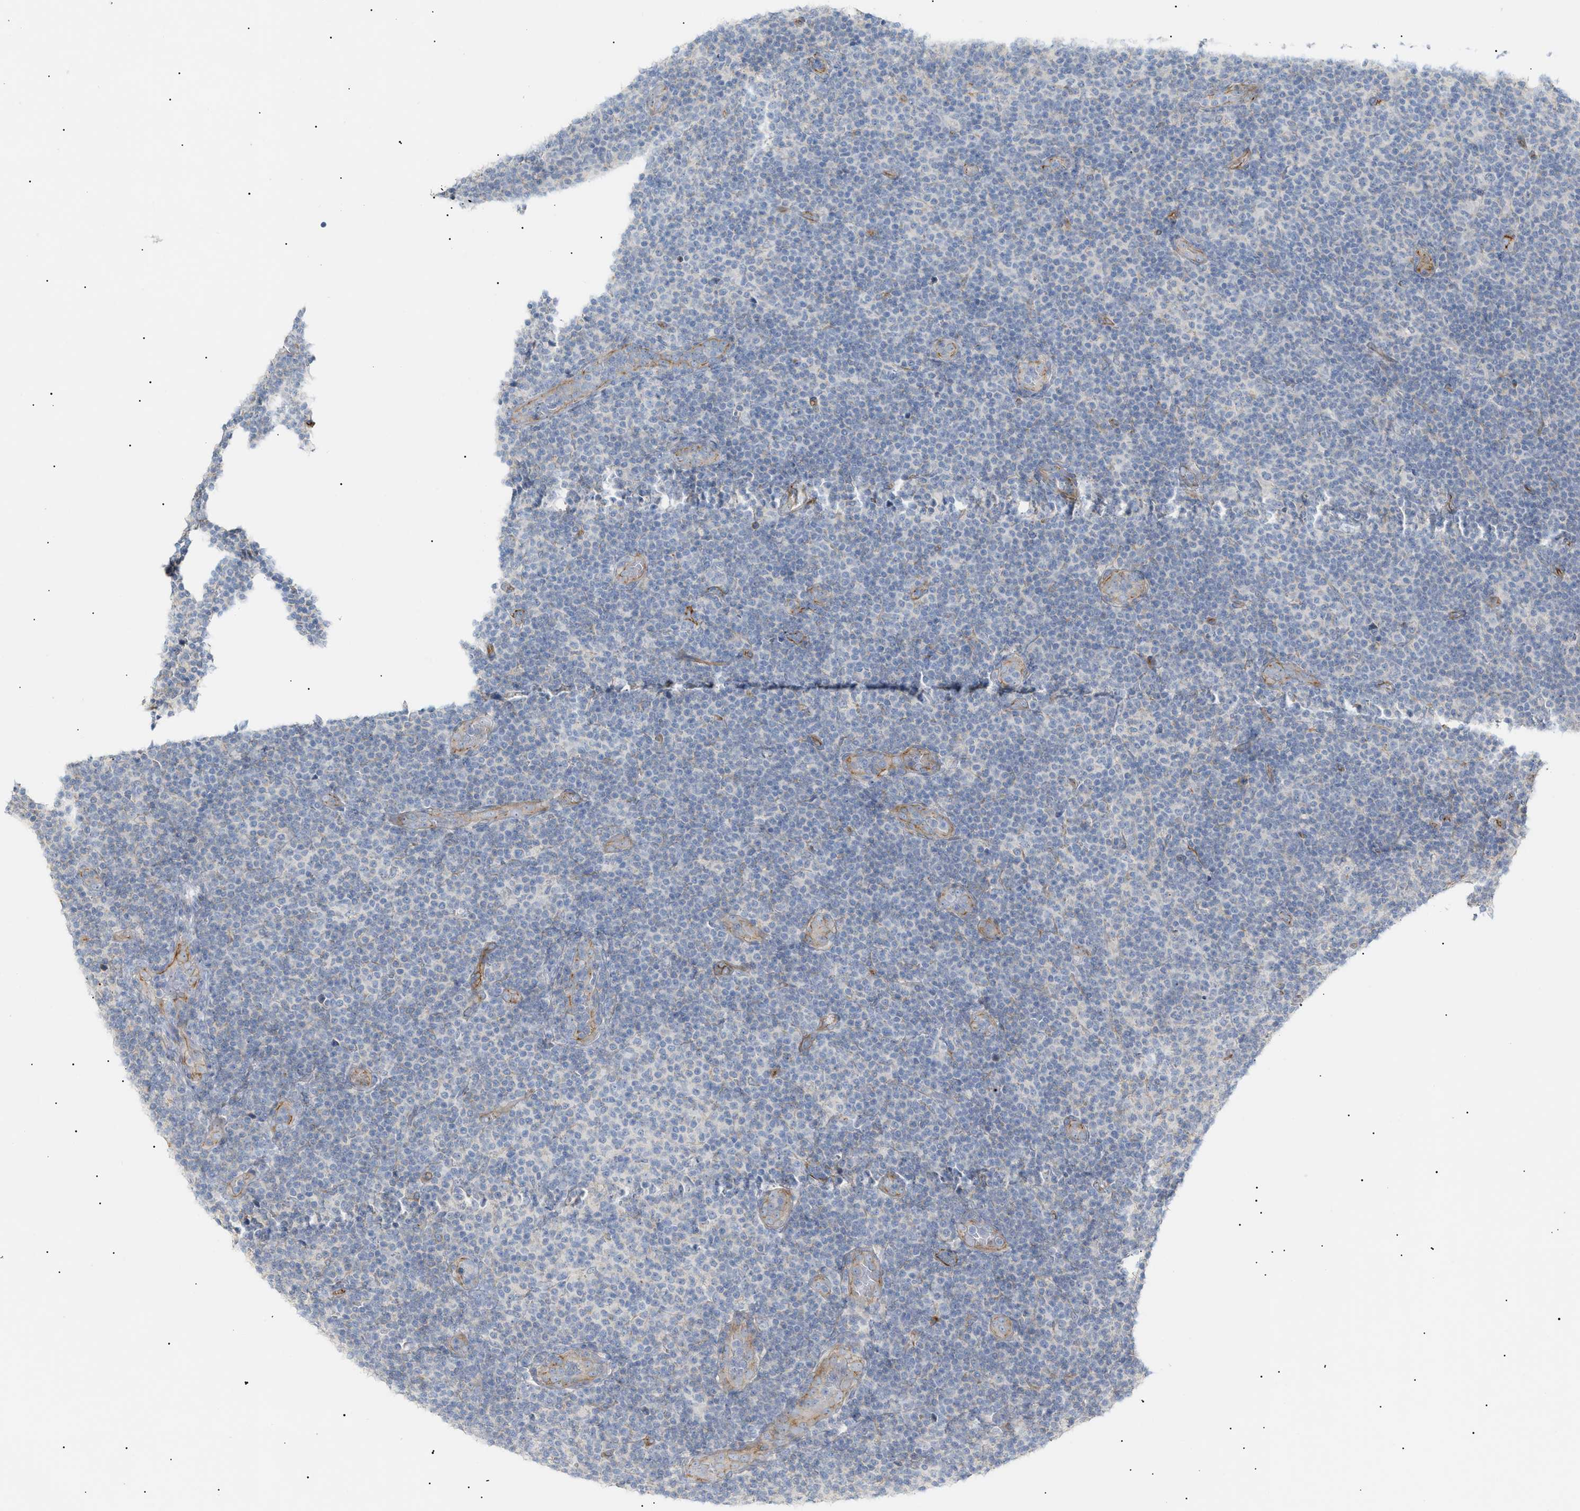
{"staining": {"intensity": "negative", "quantity": "none", "location": "none"}, "tissue": "lymphoma", "cell_type": "Tumor cells", "image_type": "cancer", "snomed": [{"axis": "morphology", "description": "Malignant lymphoma, non-Hodgkin's type, Low grade"}, {"axis": "topography", "description": "Lymph node"}], "caption": "Protein analysis of malignant lymphoma, non-Hodgkin's type (low-grade) exhibits no significant staining in tumor cells.", "gene": "ZFHX2", "patient": {"sex": "male", "age": 83}}